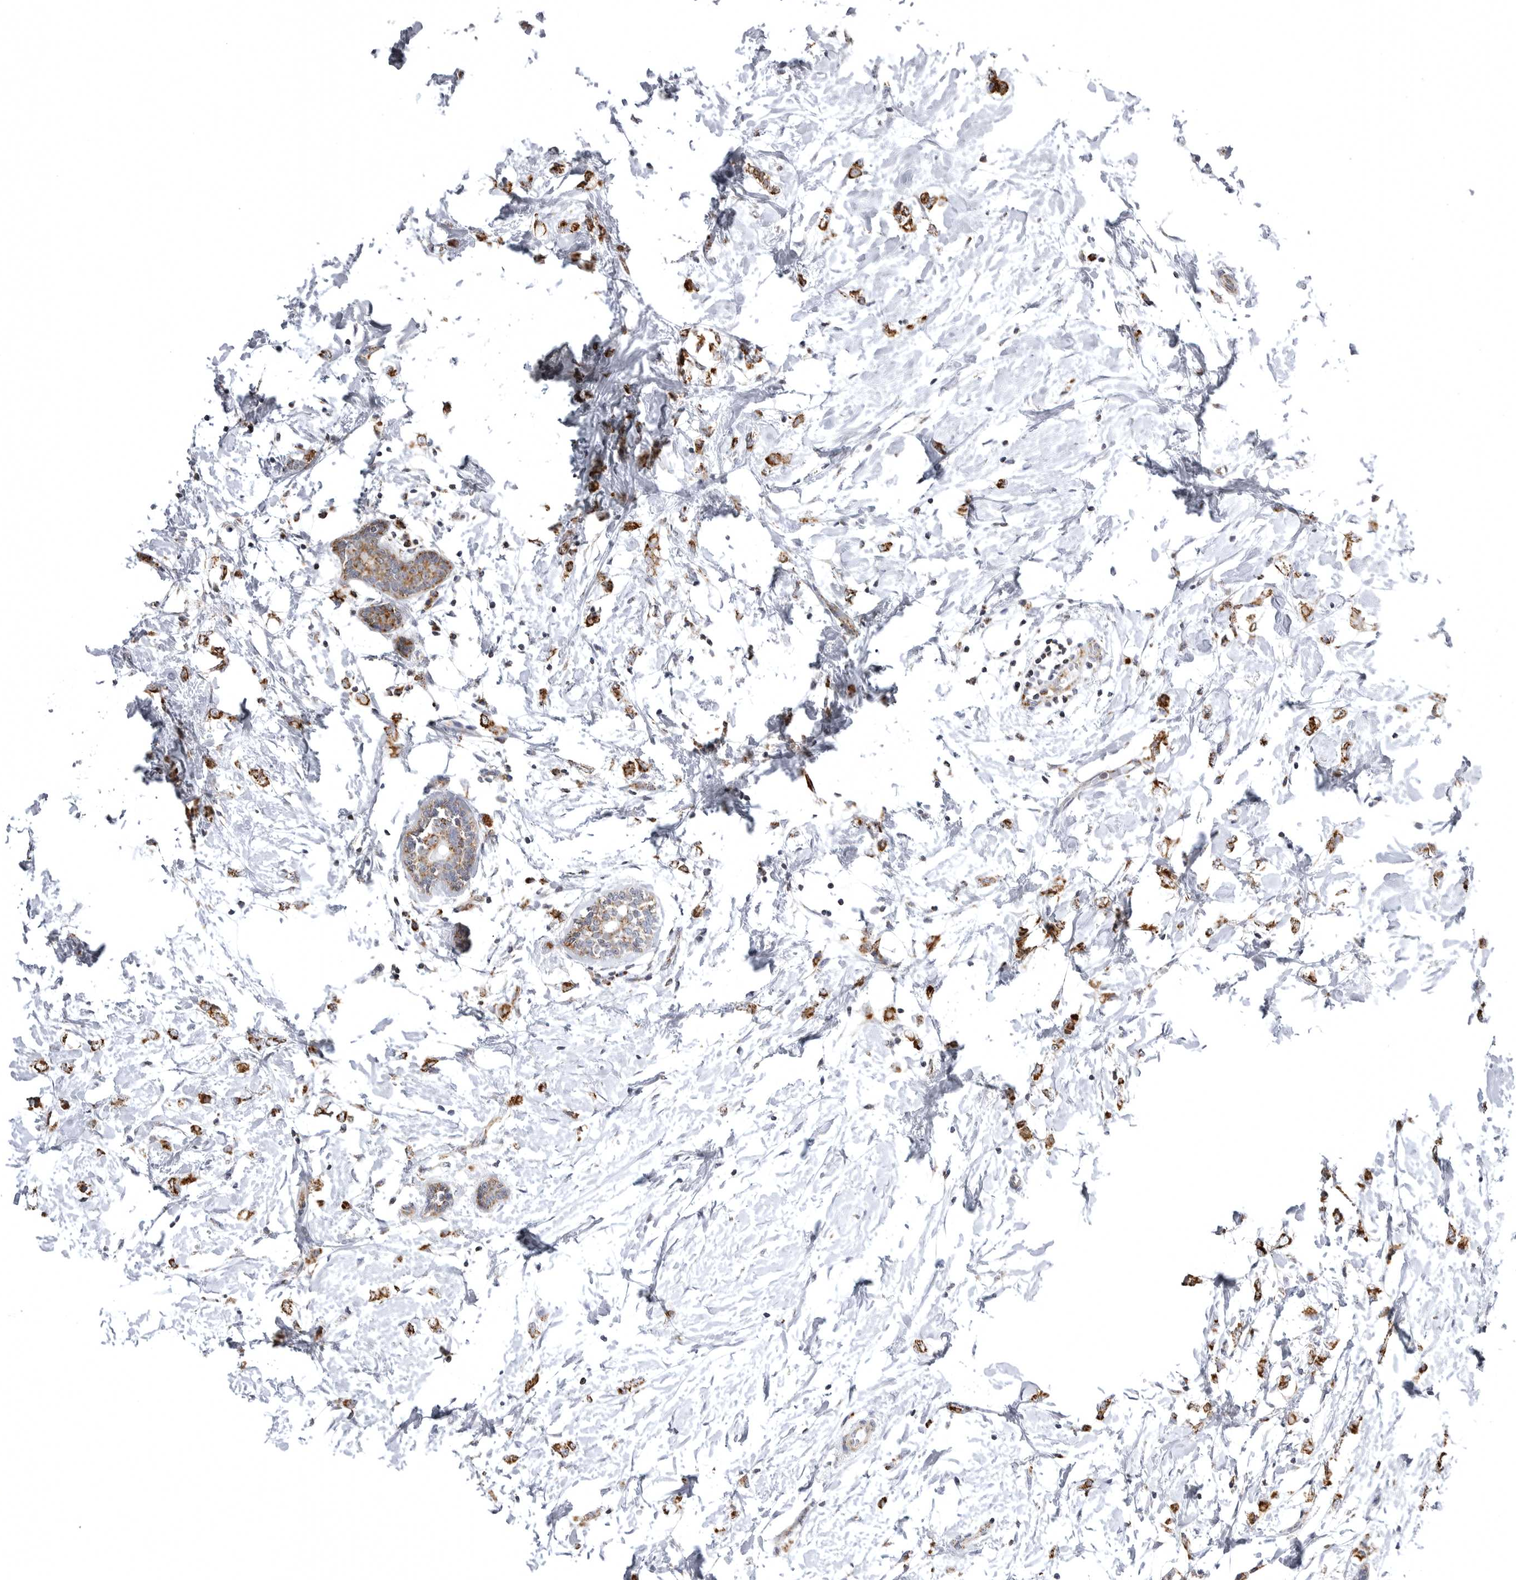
{"staining": {"intensity": "strong", "quantity": ">75%", "location": "cytoplasmic/membranous"}, "tissue": "breast cancer", "cell_type": "Tumor cells", "image_type": "cancer", "snomed": [{"axis": "morphology", "description": "Normal tissue, NOS"}, {"axis": "morphology", "description": "Lobular carcinoma"}, {"axis": "topography", "description": "Breast"}], "caption": "The immunohistochemical stain highlights strong cytoplasmic/membranous expression in tumor cells of breast cancer tissue.", "gene": "TUFM", "patient": {"sex": "female", "age": 47}}